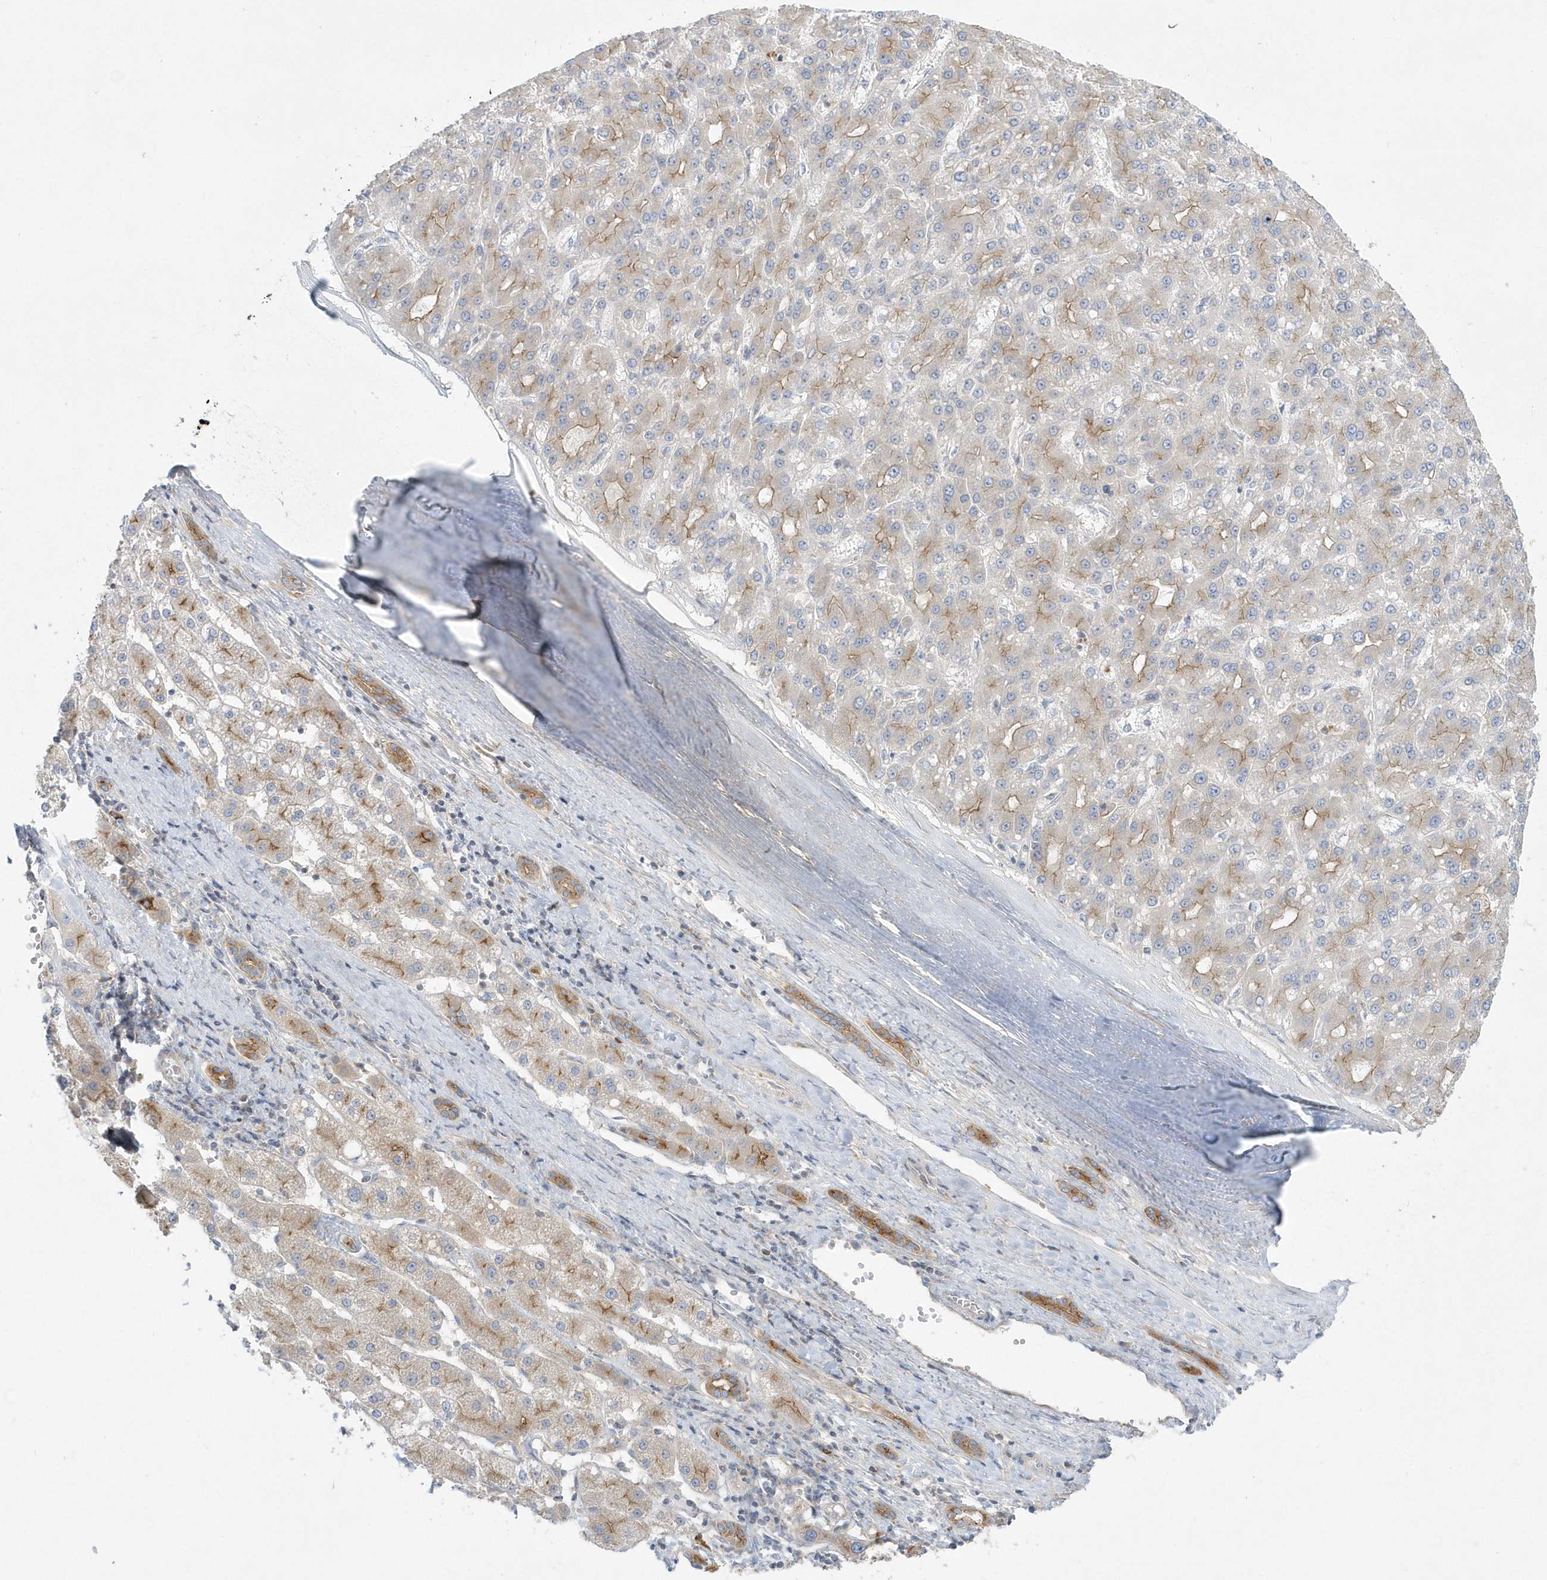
{"staining": {"intensity": "moderate", "quantity": "25%-75%", "location": "cytoplasmic/membranous"}, "tissue": "liver cancer", "cell_type": "Tumor cells", "image_type": "cancer", "snomed": [{"axis": "morphology", "description": "Carcinoma, Hepatocellular, NOS"}, {"axis": "topography", "description": "Liver"}], "caption": "Moderate cytoplasmic/membranous staining for a protein is identified in about 25%-75% of tumor cells of liver cancer (hepatocellular carcinoma) using IHC.", "gene": "DNAJC18", "patient": {"sex": "male", "age": 67}}